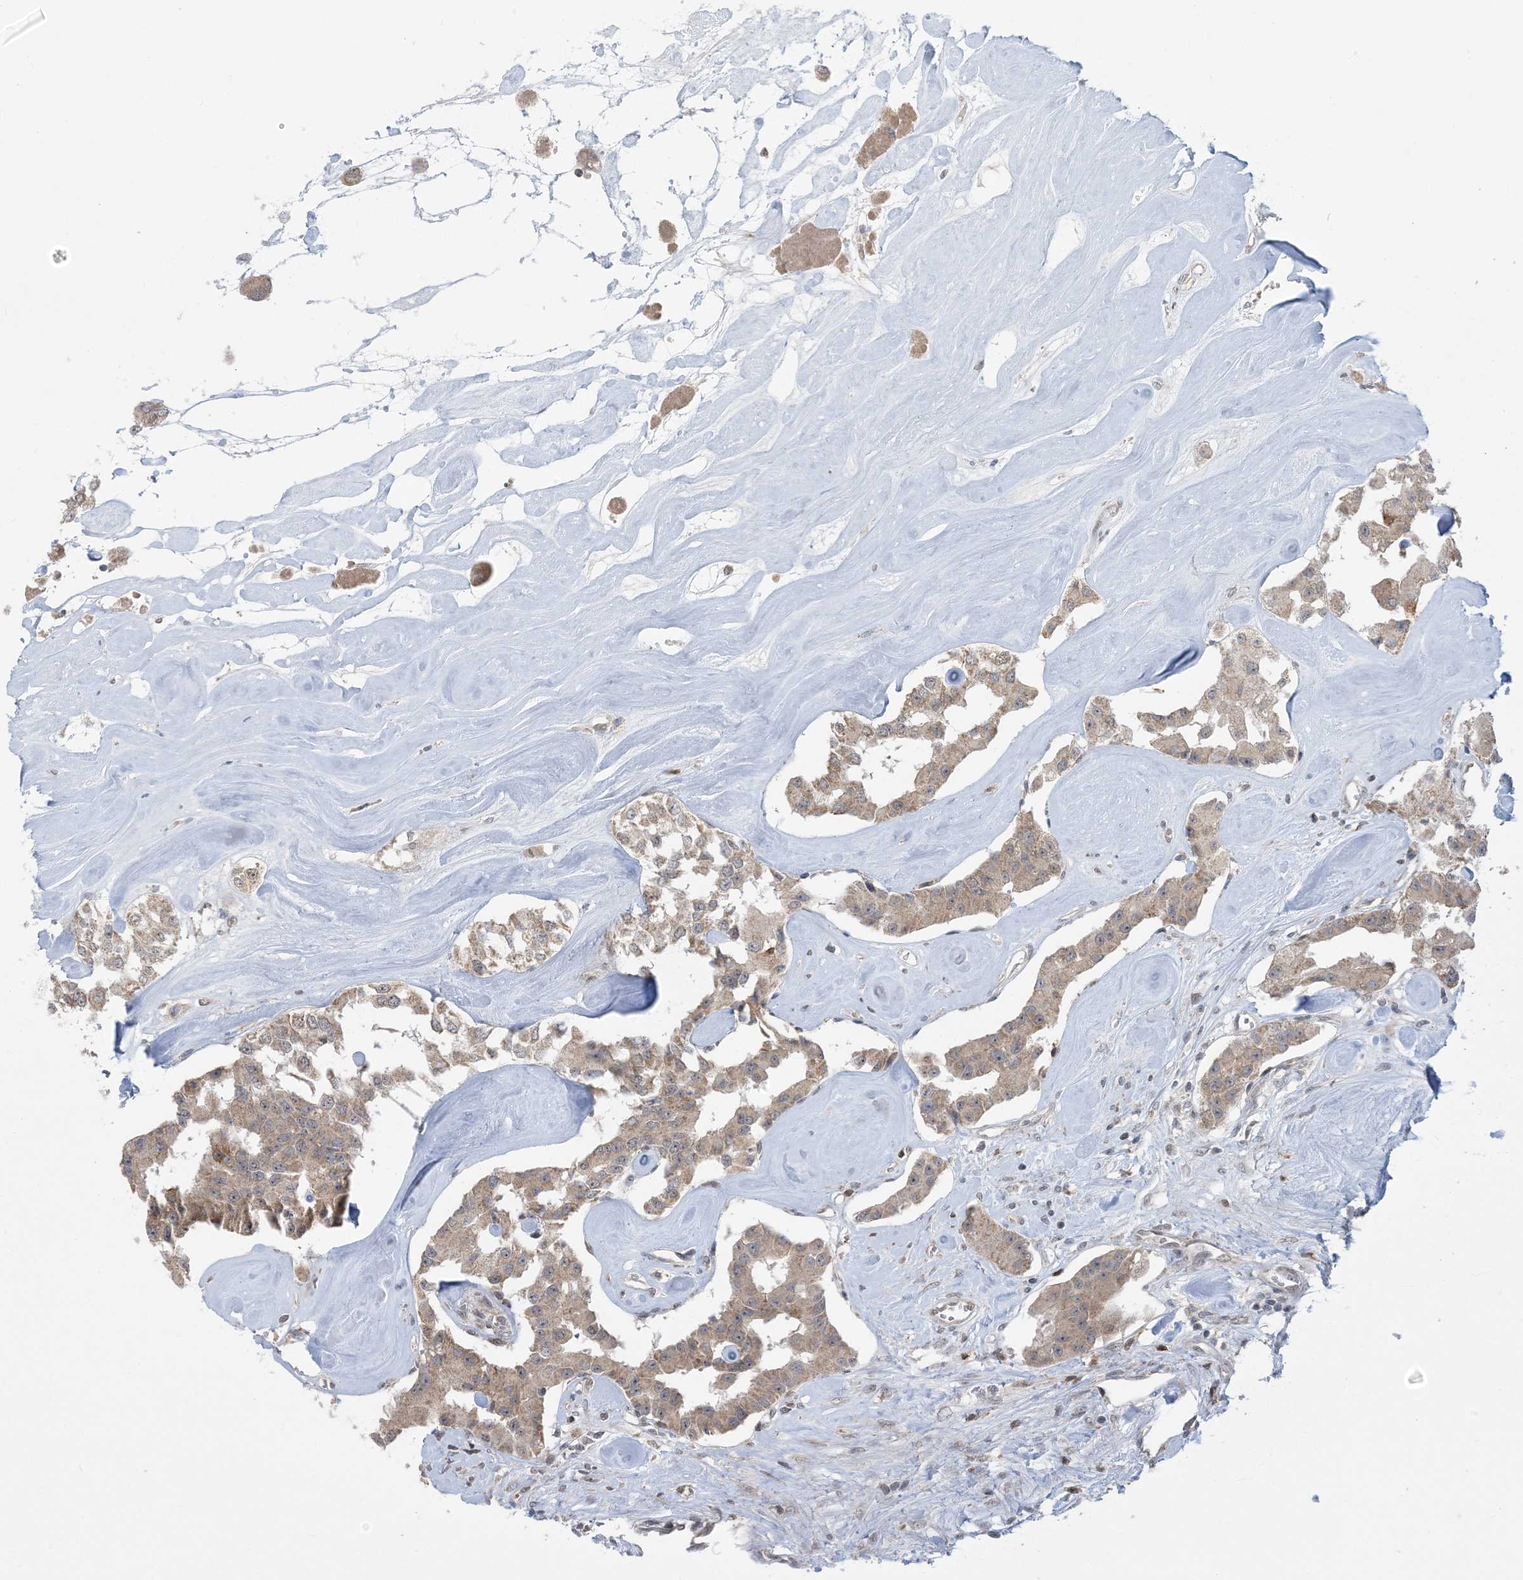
{"staining": {"intensity": "weak", "quantity": ">75%", "location": "cytoplasmic/membranous"}, "tissue": "carcinoid", "cell_type": "Tumor cells", "image_type": "cancer", "snomed": [{"axis": "morphology", "description": "Carcinoid, malignant, NOS"}, {"axis": "topography", "description": "Pancreas"}], "caption": "There is low levels of weak cytoplasmic/membranous expression in tumor cells of carcinoid, as demonstrated by immunohistochemical staining (brown color).", "gene": "TRMT10C", "patient": {"sex": "male", "age": 41}}